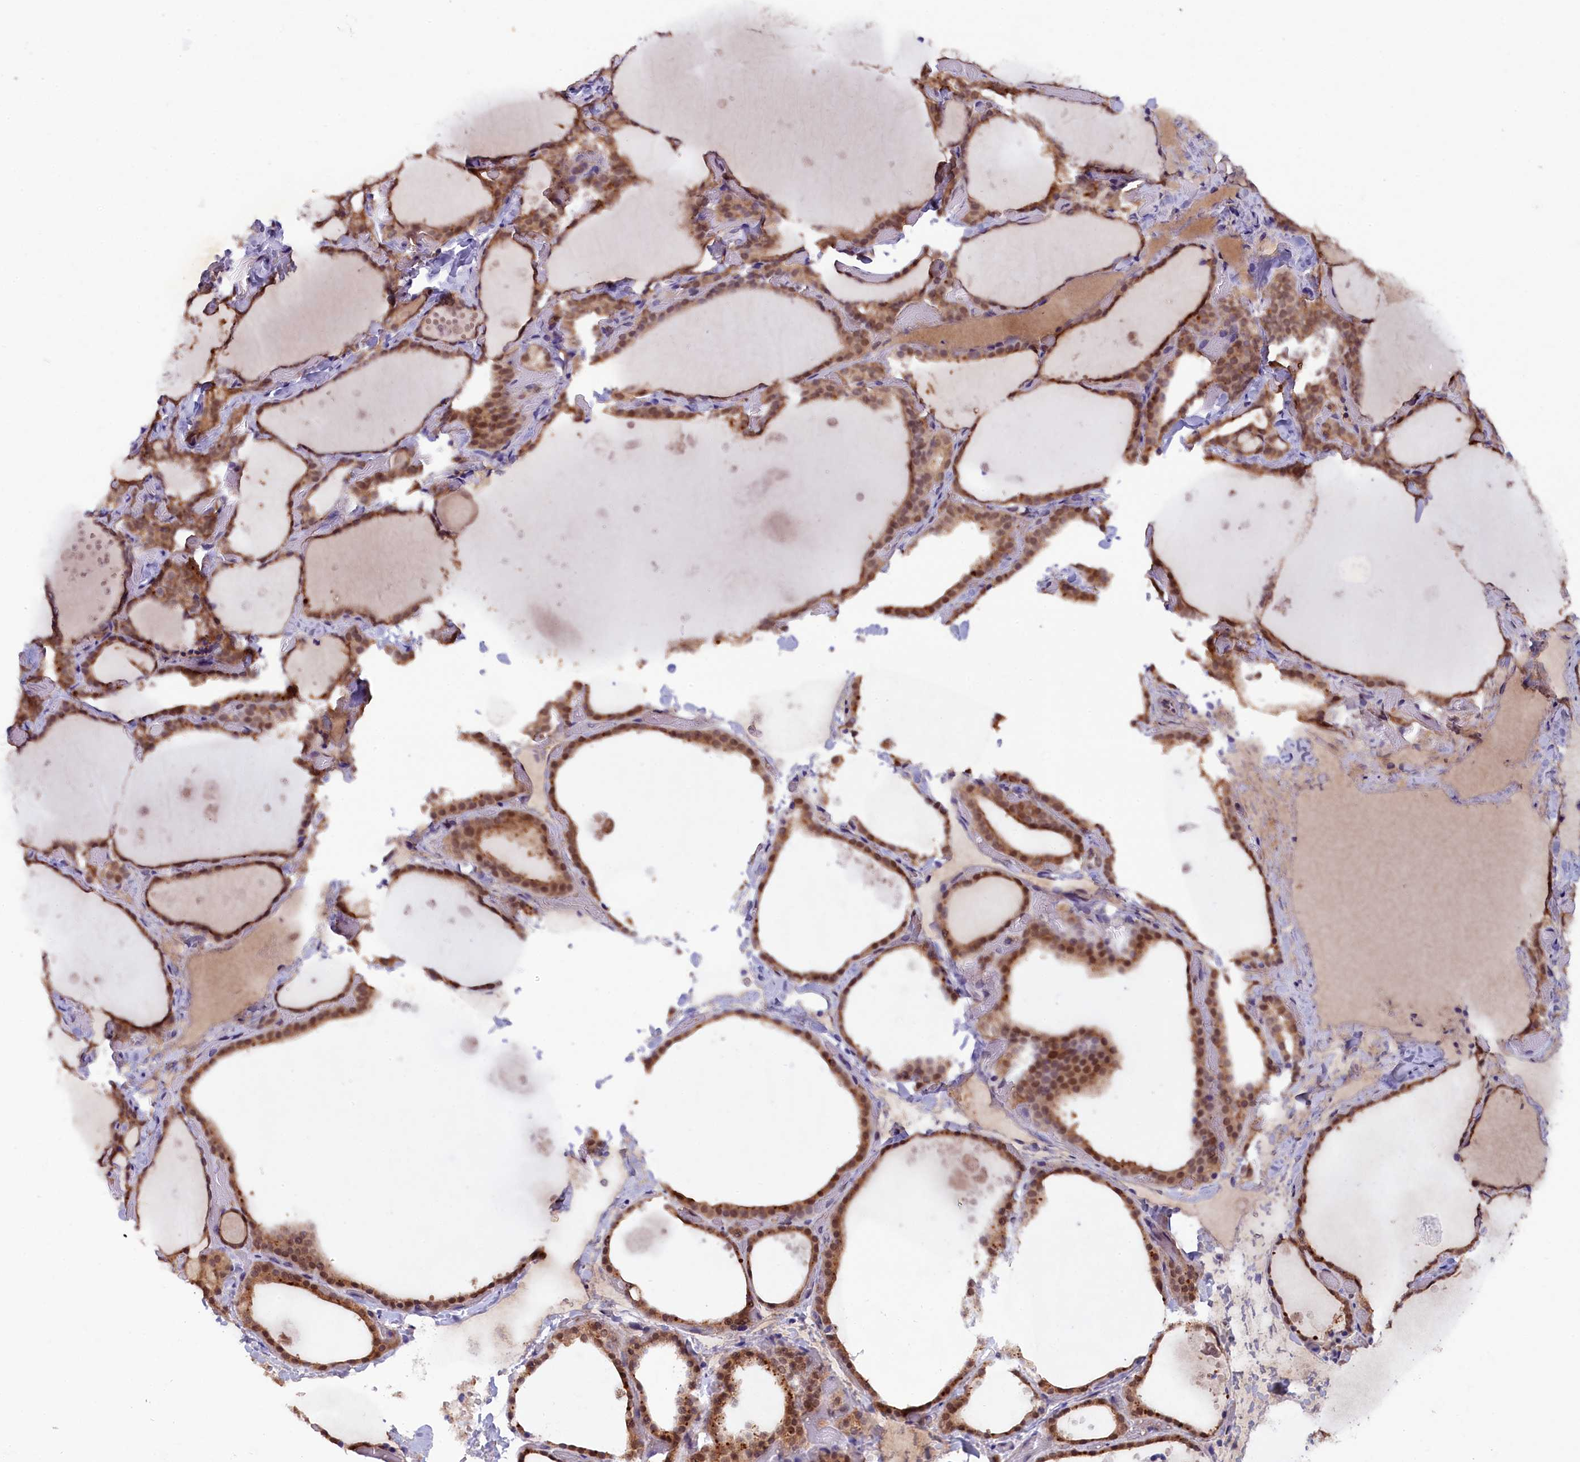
{"staining": {"intensity": "moderate", "quantity": ">75%", "location": "cytoplasmic/membranous,nuclear"}, "tissue": "thyroid gland", "cell_type": "Glandular cells", "image_type": "normal", "snomed": [{"axis": "morphology", "description": "Normal tissue, NOS"}, {"axis": "topography", "description": "Thyroid gland"}], "caption": "The micrograph shows a brown stain indicating the presence of a protein in the cytoplasmic/membranous,nuclear of glandular cells in thyroid gland. (Brightfield microscopy of DAB IHC at high magnification).", "gene": "JPT2", "patient": {"sex": "female", "age": 44}}